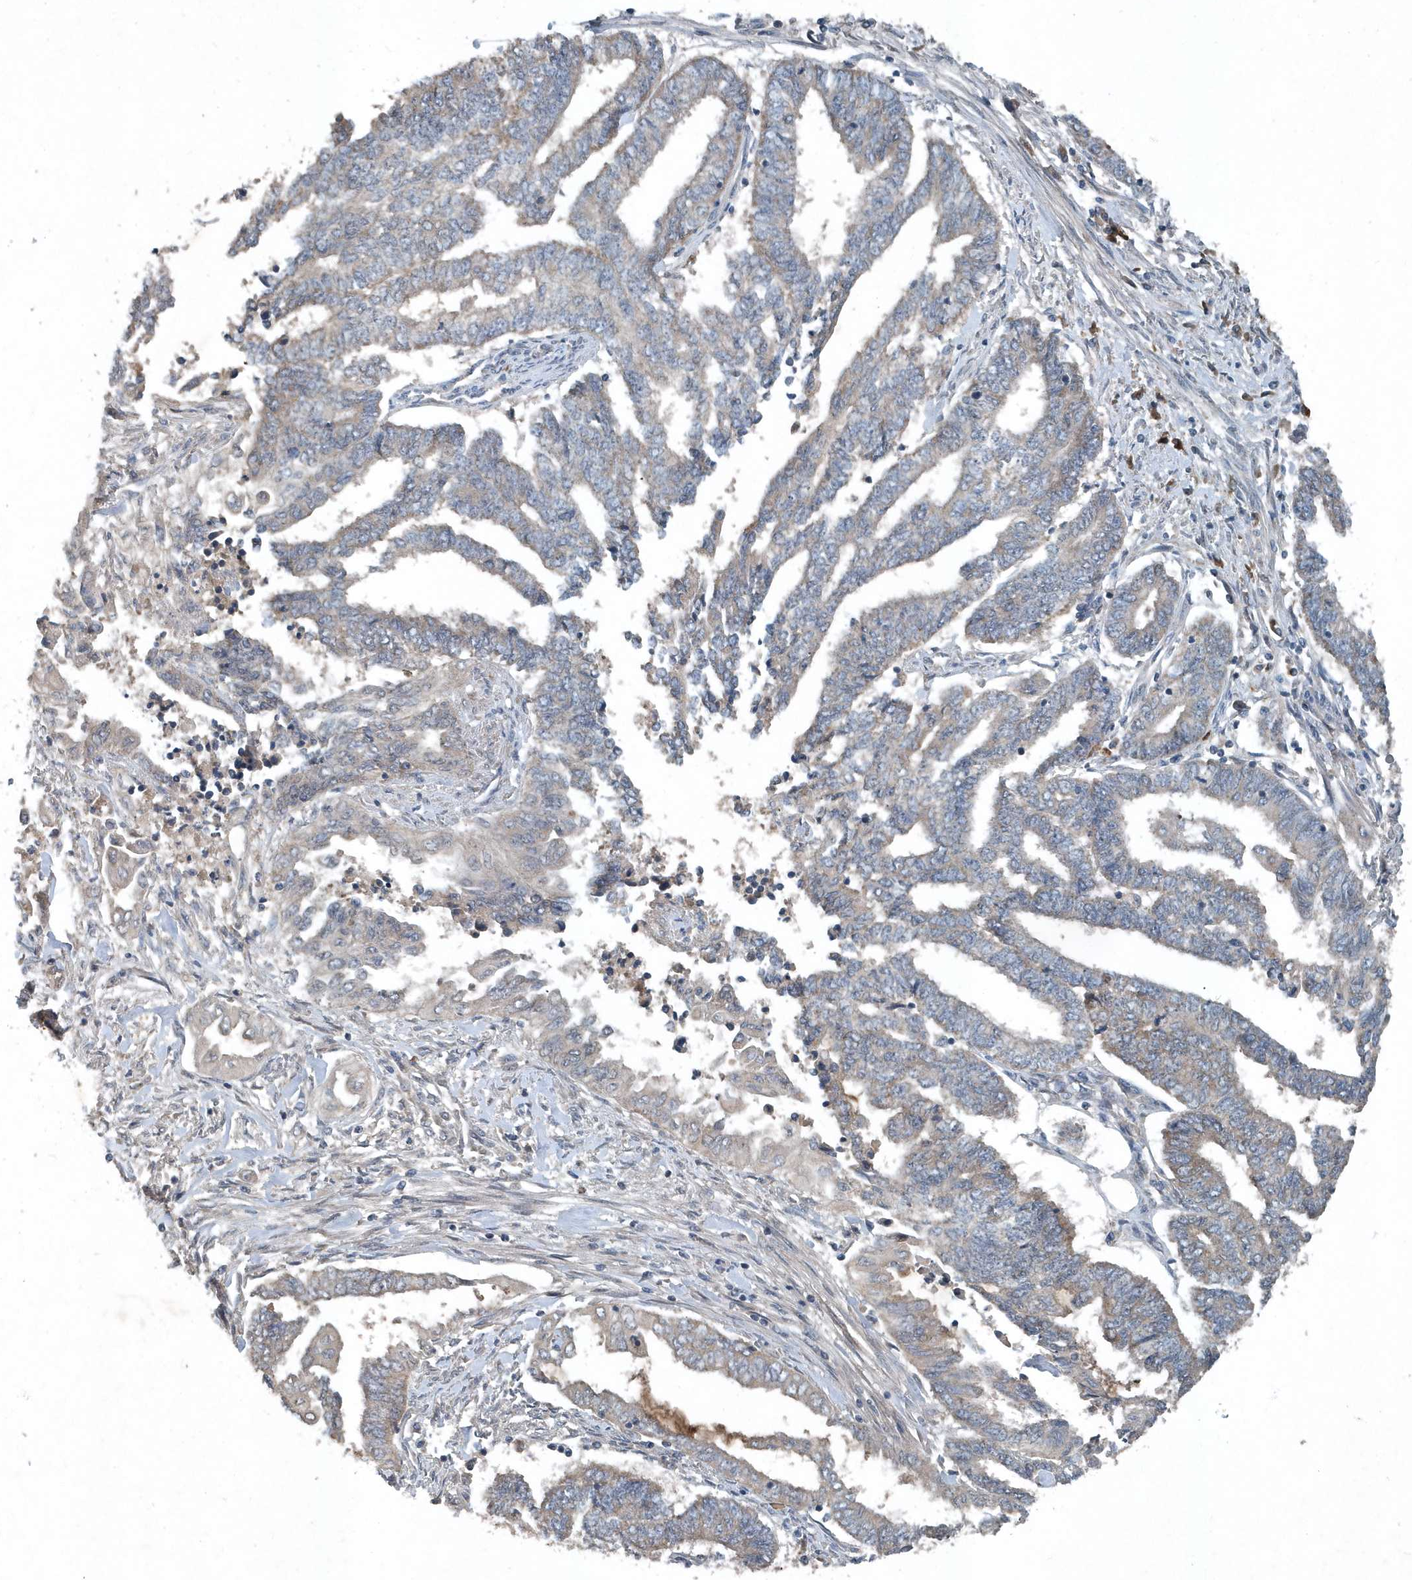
{"staining": {"intensity": "negative", "quantity": "none", "location": "none"}, "tissue": "endometrial cancer", "cell_type": "Tumor cells", "image_type": "cancer", "snomed": [{"axis": "morphology", "description": "Adenocarcinoma, NOS"}, {"axis": "topography", "description": "Uterus"}, {"axis": "topography", "description": "Endometrium"}], "caption": "IHC of human endometrial adenocarcinoma shows no staining in tumor cells.", "gene": "SCFD2", "patient": {"sex": "female", "age": 70}}